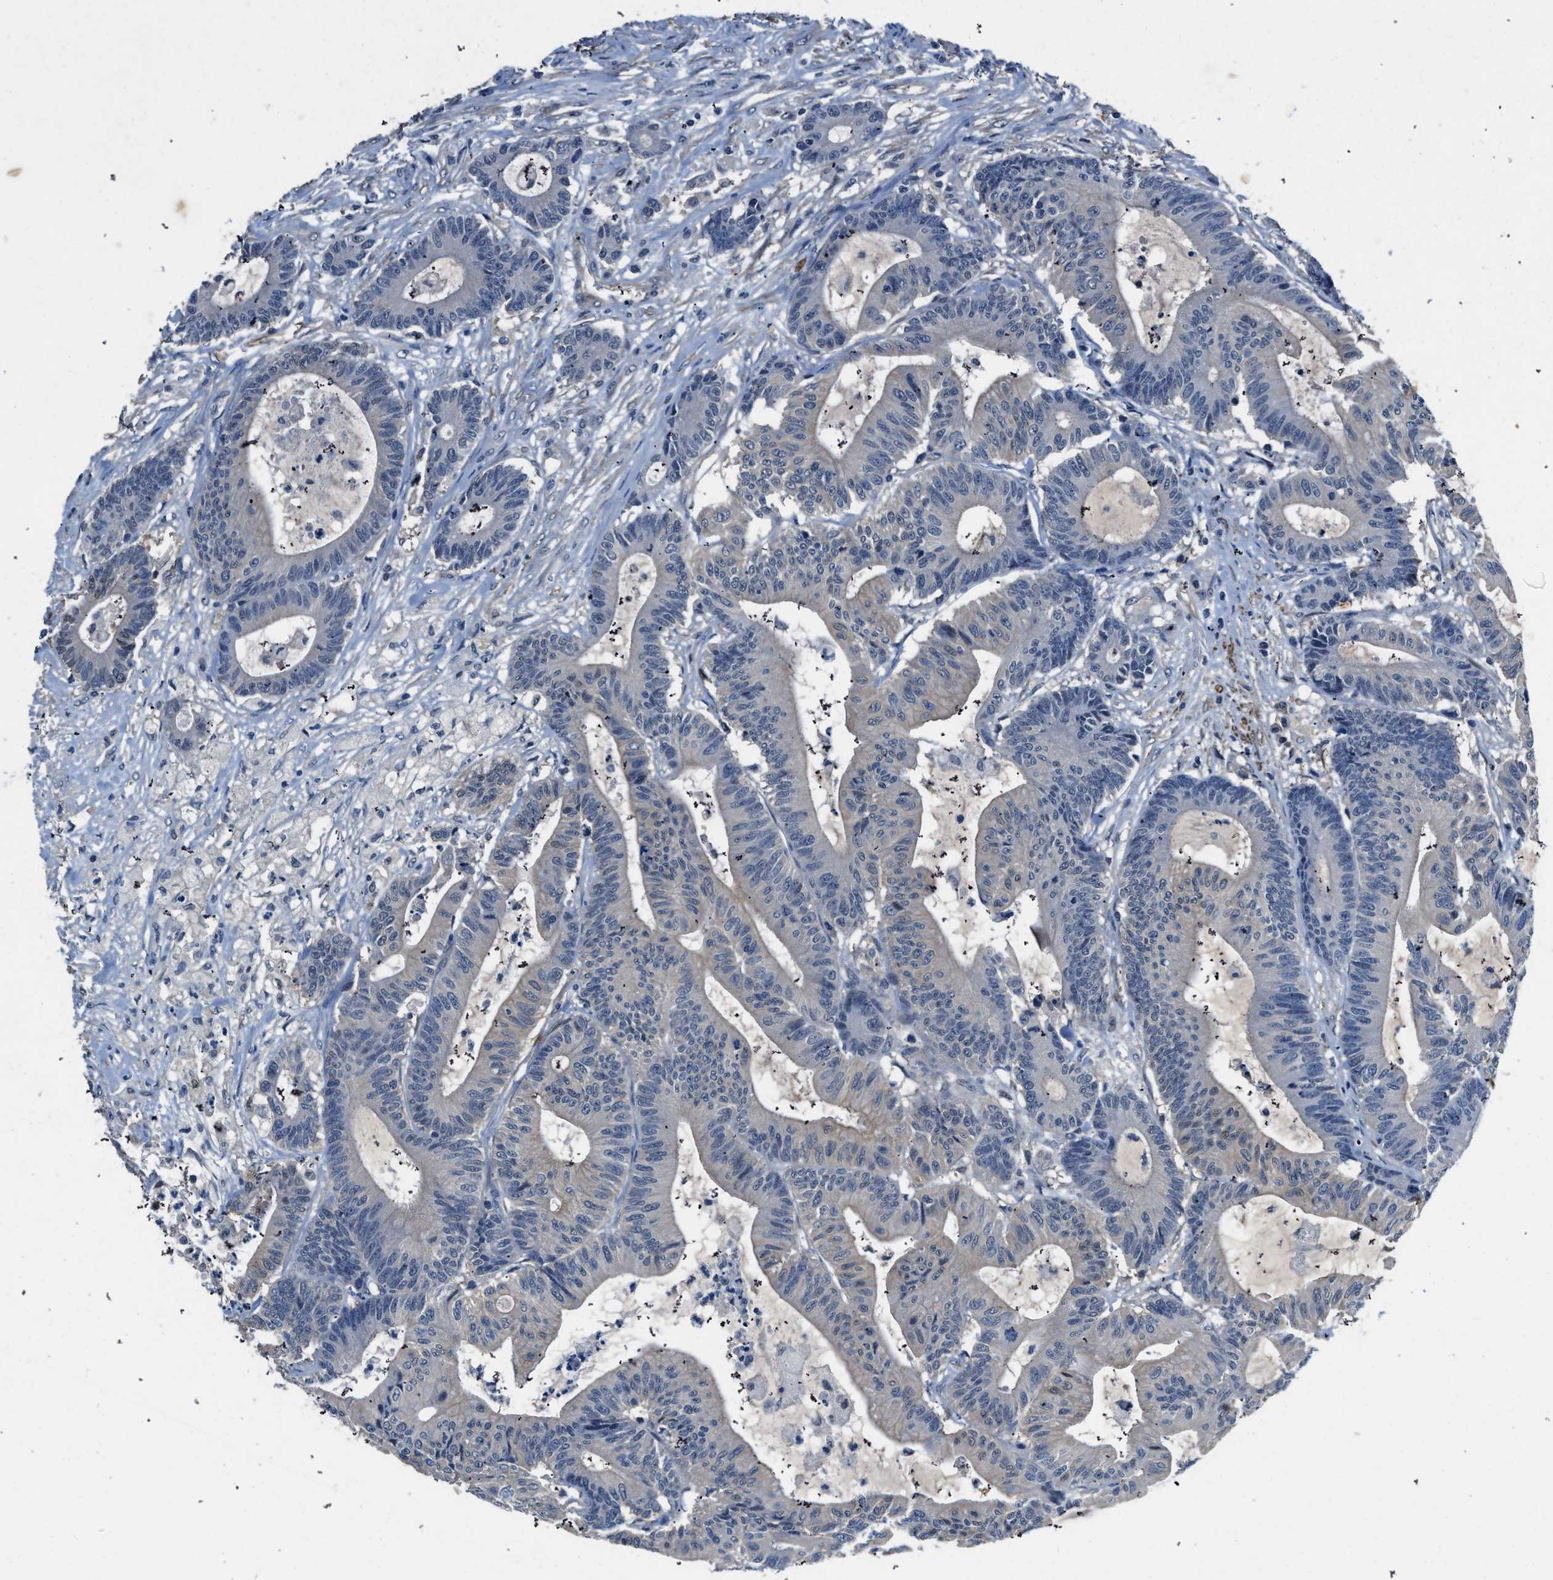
{"staining": {"intensity": "negative", "quantity": "none", "location": "none"}, "tissue": "colorectal cancer", "cell_type": "Tumor cells", "image_type": "cancer", "snomed": [{"axis": "morphology", "description": "Adenocarcinoma, NOS"}, {"axis": "topography", "description": "Colon"}], "caption": "Immunohistochemistry of human colorectal cancer displays no positivity in tumor cells. (DAB (3,3'-diaminobenzidine) IHC, high magnification).", "gene": "LANCL2", "patient": {"sex": "female", "age": 84}}